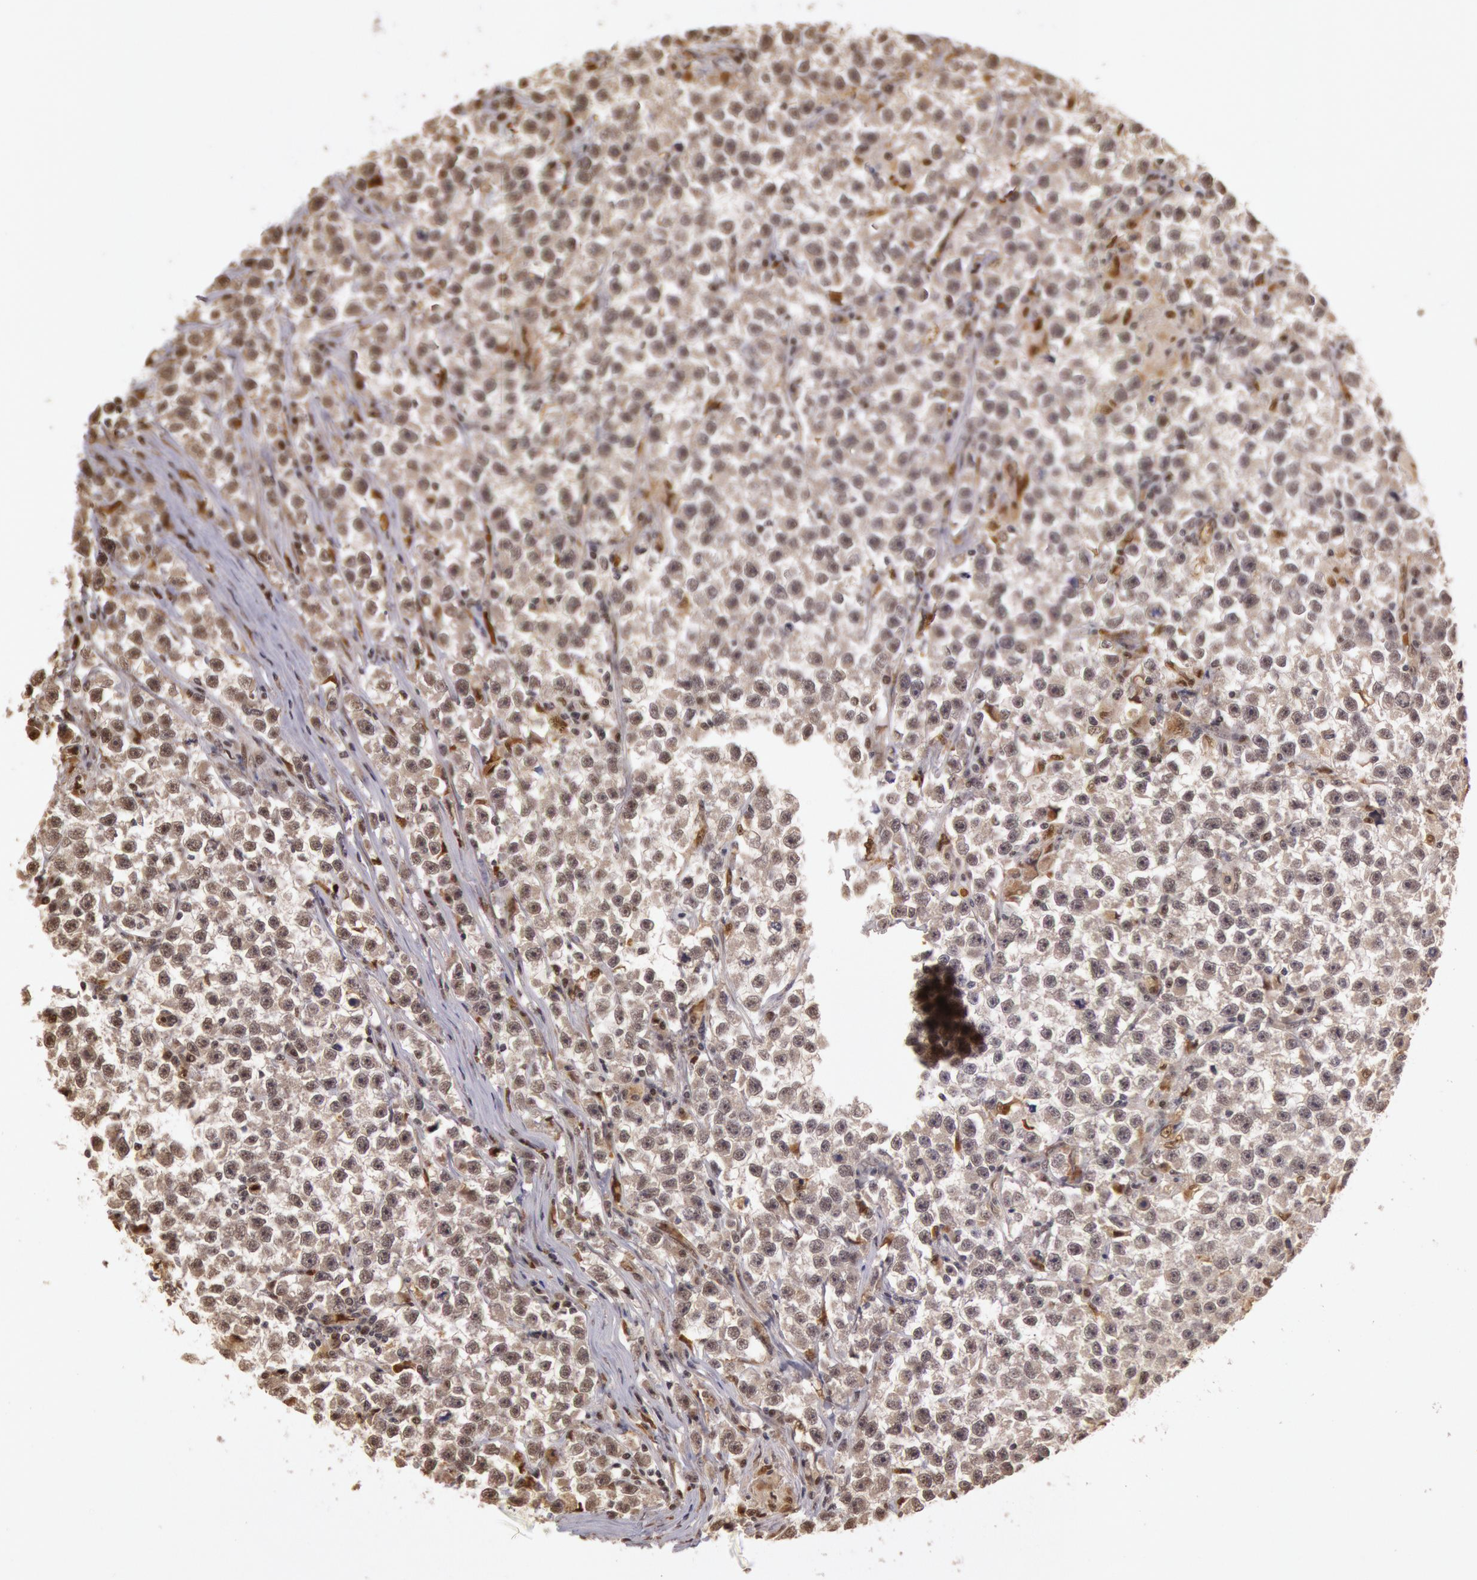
{"staining": {"intensity": "weak", "quantity": "25%-75%", "location": "nuclear"}, "tissue": "testis cancer", "cell_type": "Tumor cells", "image_type": "cancer", "snomed": [{"axis": "morphology", "description": "Seminoma, NOS"}, {"axis": "topography", "description": "Testis"}], "caption": "Seminoma (testis) tissue demonstrates weak nuclear staining in approximately 25%-75% of tumor cells", "gene": "LIG4", "patient": {"sex": "male", "age": 33}}